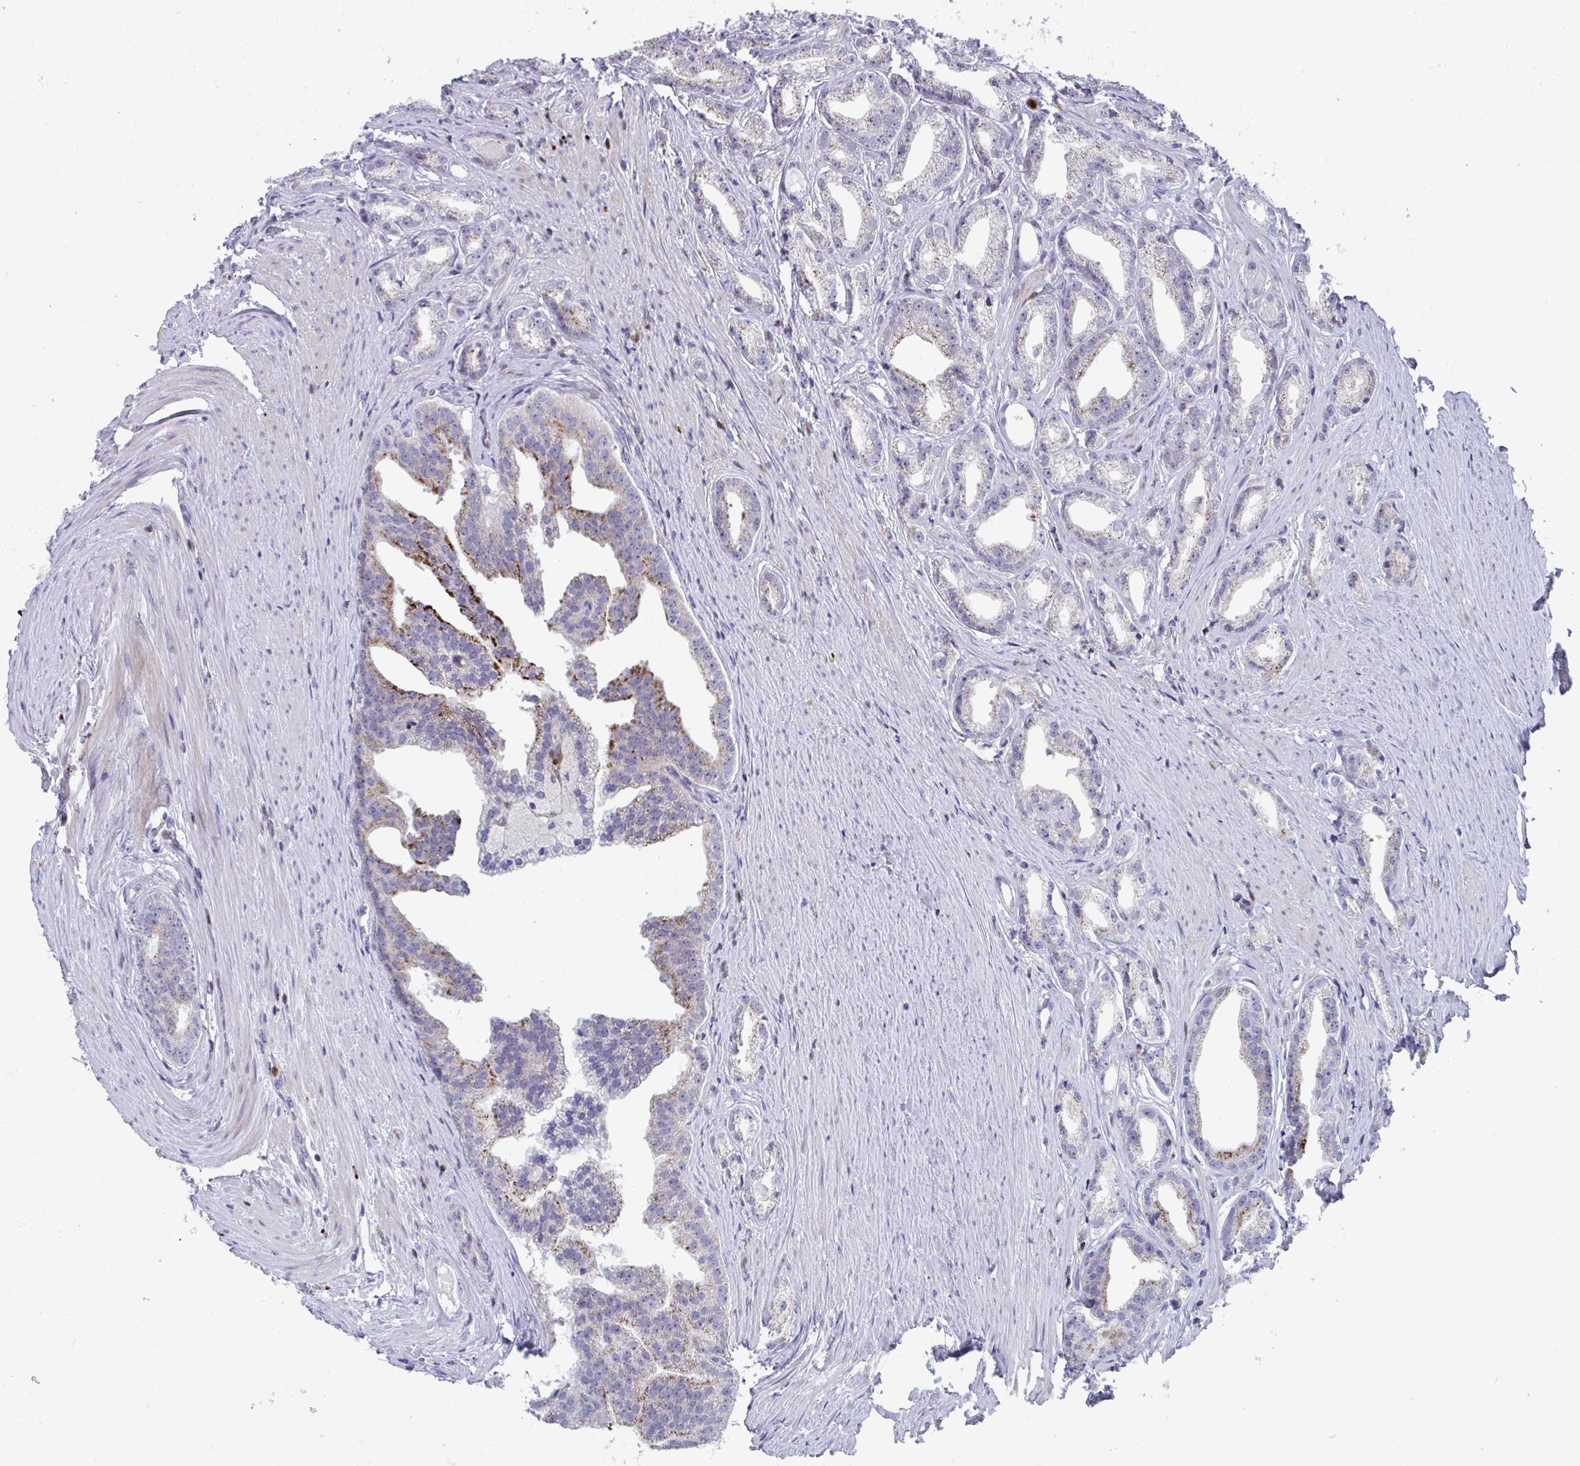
{"staining": {"intensity": "moderate", "quantity": "<25%", "location": "cytoplasmic/membranous"}, "tissue": "prostate cancer", "cell_type": "Tumor cells", "image_type": "cancer", "snomed": [{"axis": "morphology", "description": "Adenocarcinoma, Low grade"}, {"axis": "topography", "description": "Prostate"}], "caption": "Prostate low-grade adenocarcinoma stained with a brown dye reveals moderate cytoplasmic/membranous positive staining in about <25% of tumor cells.", "gene": "AOC2", "patient": {"sex": "male", "age": 65}}